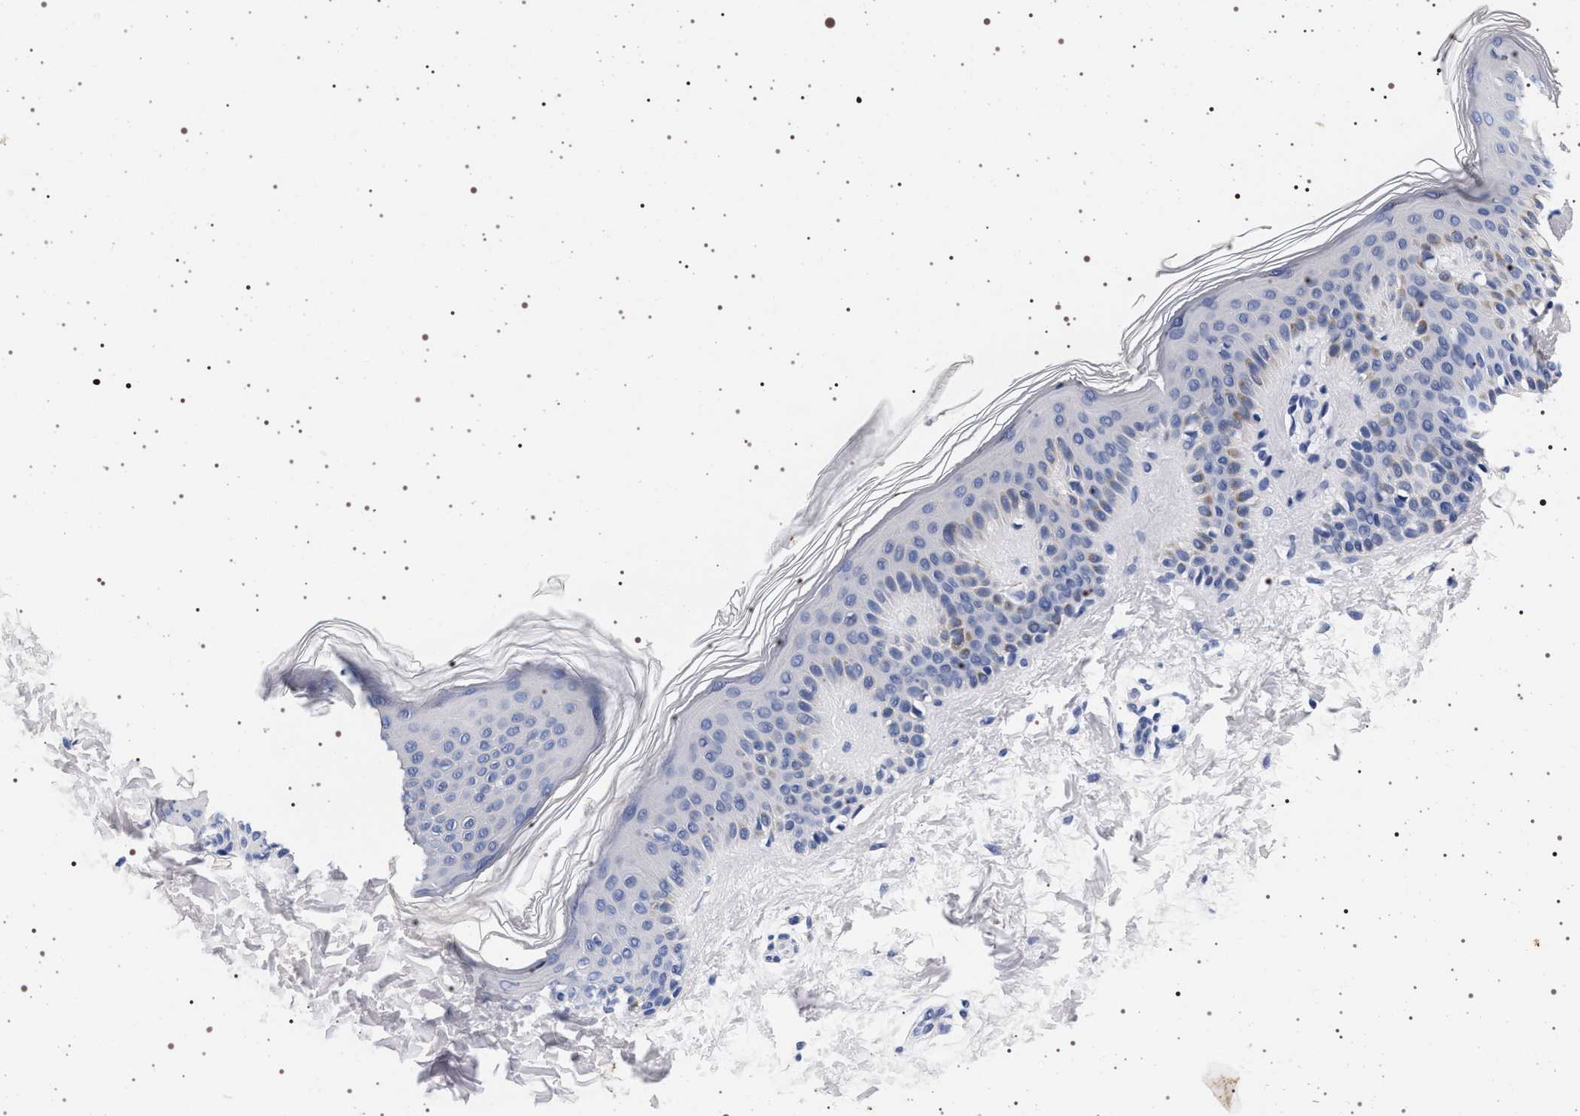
{"staining": {"intensity": "negative", "quantity": "none", "location": "none"}, "tissue": "skin", "cell_type": "Fibroblasts", "image_type": "normal", "snomed": [{"axis": "morphology", "description": "Normal tissue, NOS"}, {"axis": "topography", "description": "Skin"}], "caption": "Skin stained for a protein using immunohistochemistry (IHC) reveals no expression fibroblasts.", "gene": "SYN1", "patient": {"sex": "male", "age": 16}}